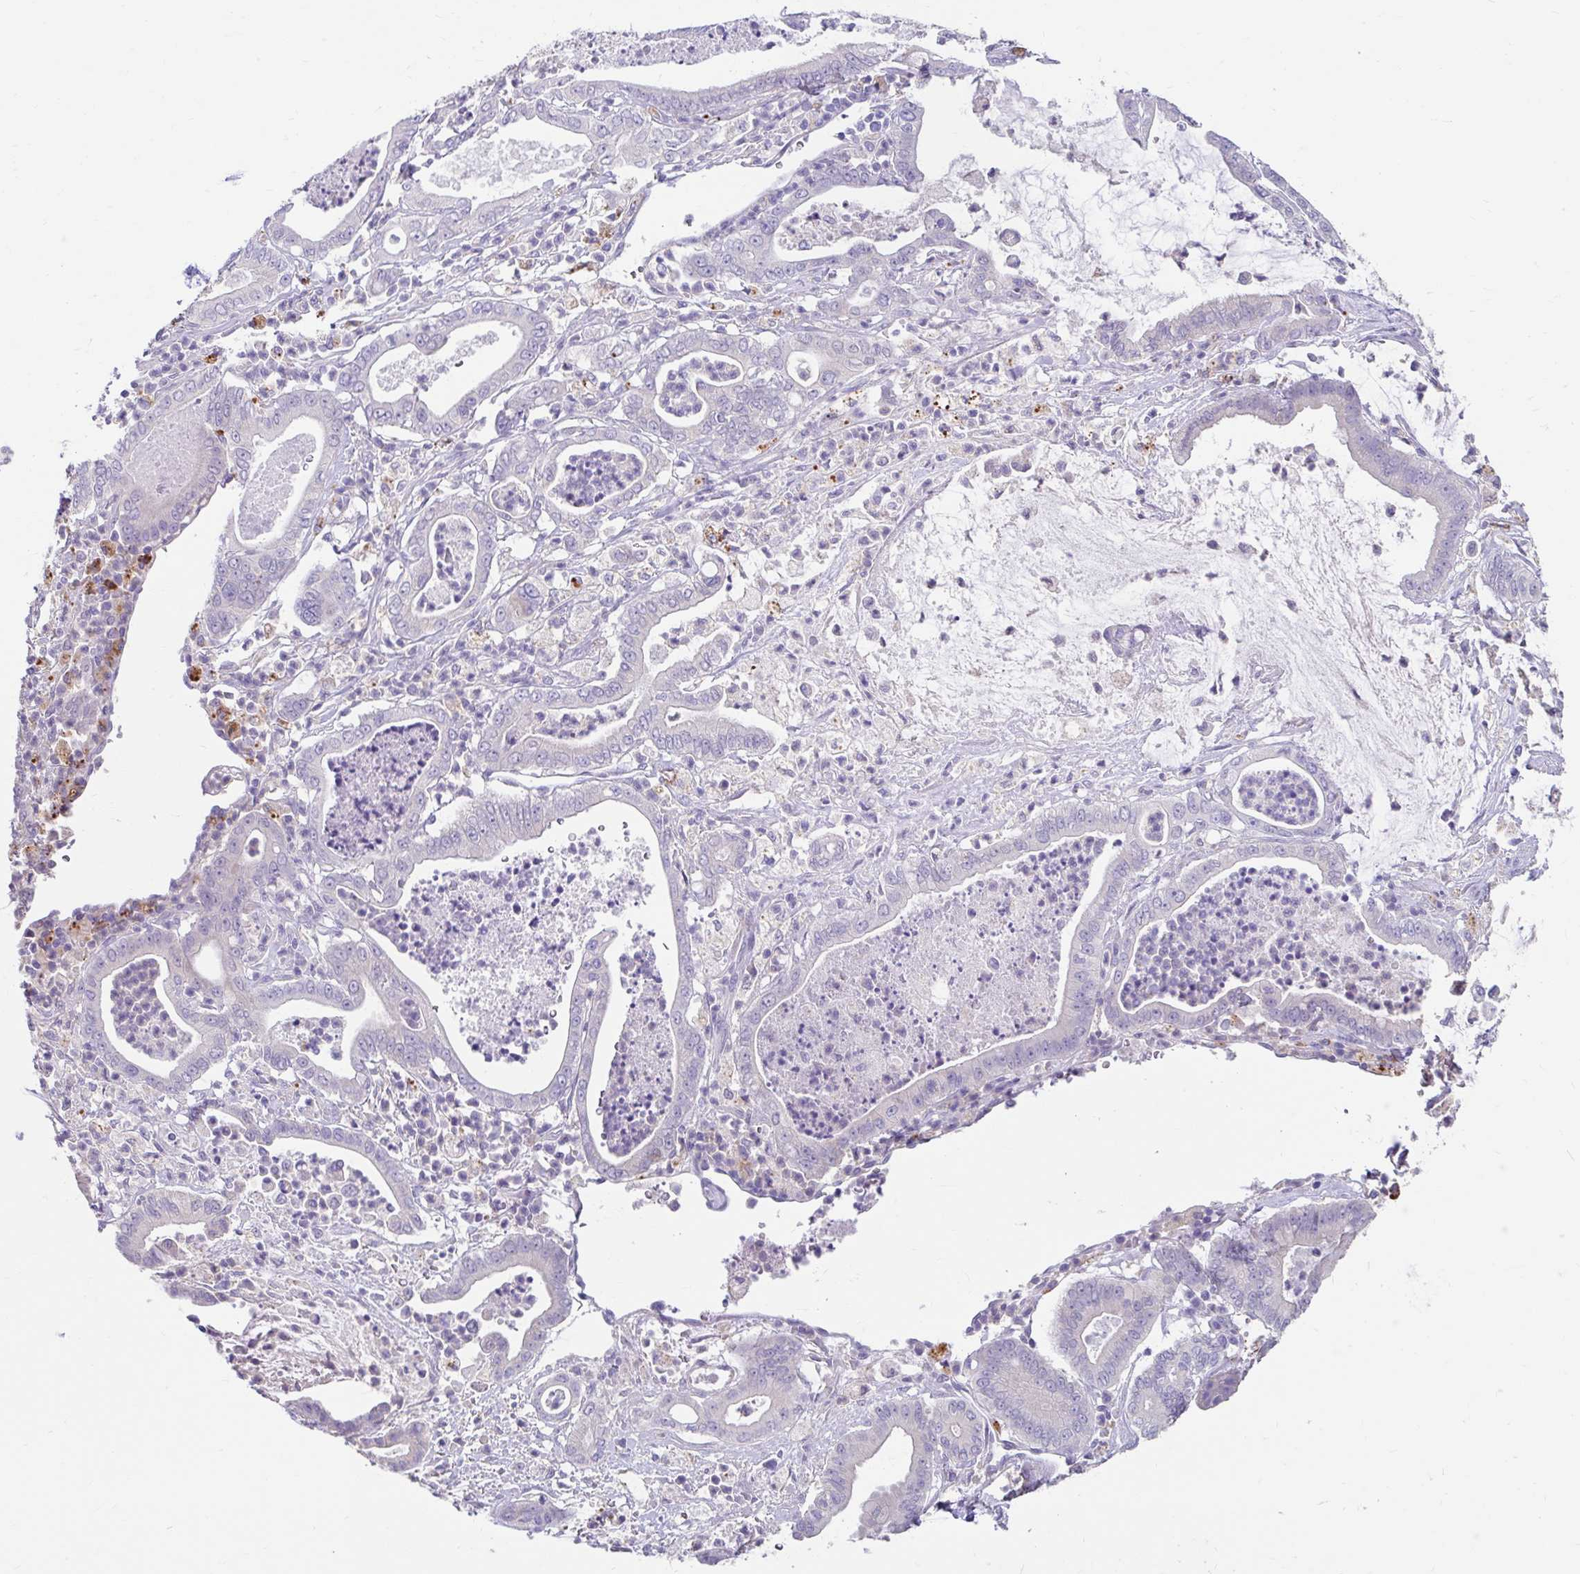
{"staining": {"intensity": "negative", "quantity": "none", "location": "none"}, "tissue": "pancreatic cancer", "cell_type": "Tumor cells", "image_type": "cancer", "snomed": [{"axis": "morphology", "description": "Adenocarcinoma, NOS"}, {"axis": "topography", "description": "Pancreas"}], "caption": "This photomicrograph is of adenocarcinoma (pancreatic) stained with immunohistochemistry (IHC) to label a protein in brown with the nuclei are counter-stained blue. There is no staining in tumor cells.", "gene": "ZNF33A", "patient": {"sex": "male", "age": 71}}